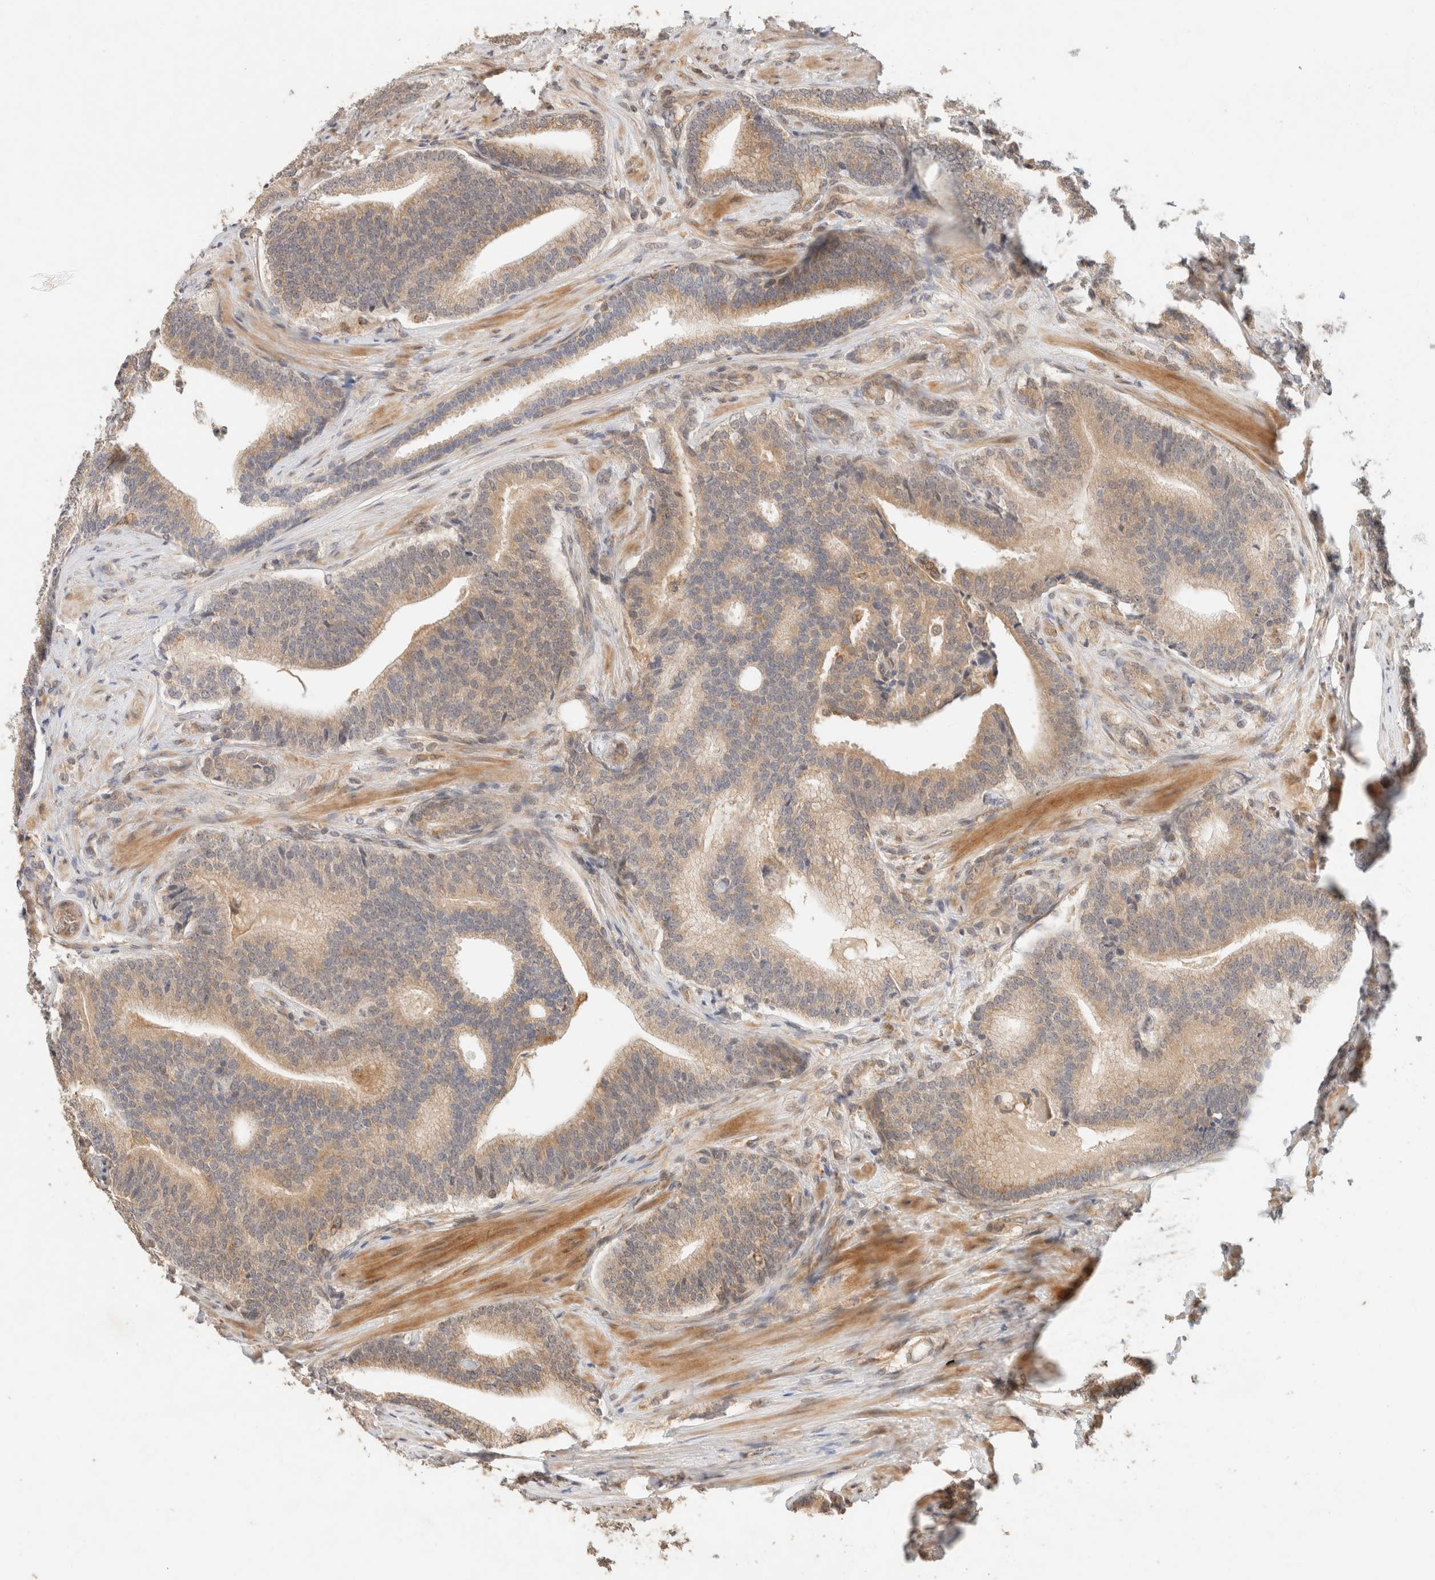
{"staining": {"intensity": "weak", "quantity": ">75%", "location": "cytoplasmic/membranous"}, "tissue": "prostate cancer", "cell_type": "Tumor cells", "image_type": "cancer", "snomed": [{"axis": "morphology", "description": "Adenocarcinoma, High grade"}, {"axis": "topography", "description": "Prostate"}], "caption": "High-magnification brightfield microscopy of prostate cancer (high-grade adenocarcinoma) stained with DAB (brown) and counterstained with hematoxylin (blue). tumor cells exhibit weak cytoplasmic/membranous positivity is identified in about>75% of cells. The staining was performed using DAB (3,3'-diaminobenzidine) to visualize the protein expression in brown, while the nuclei were stained in blue with hematoxylin (Magnification: 20x).", "gene": "TACC1", "patient": {"sex": "male", "age": 55}}